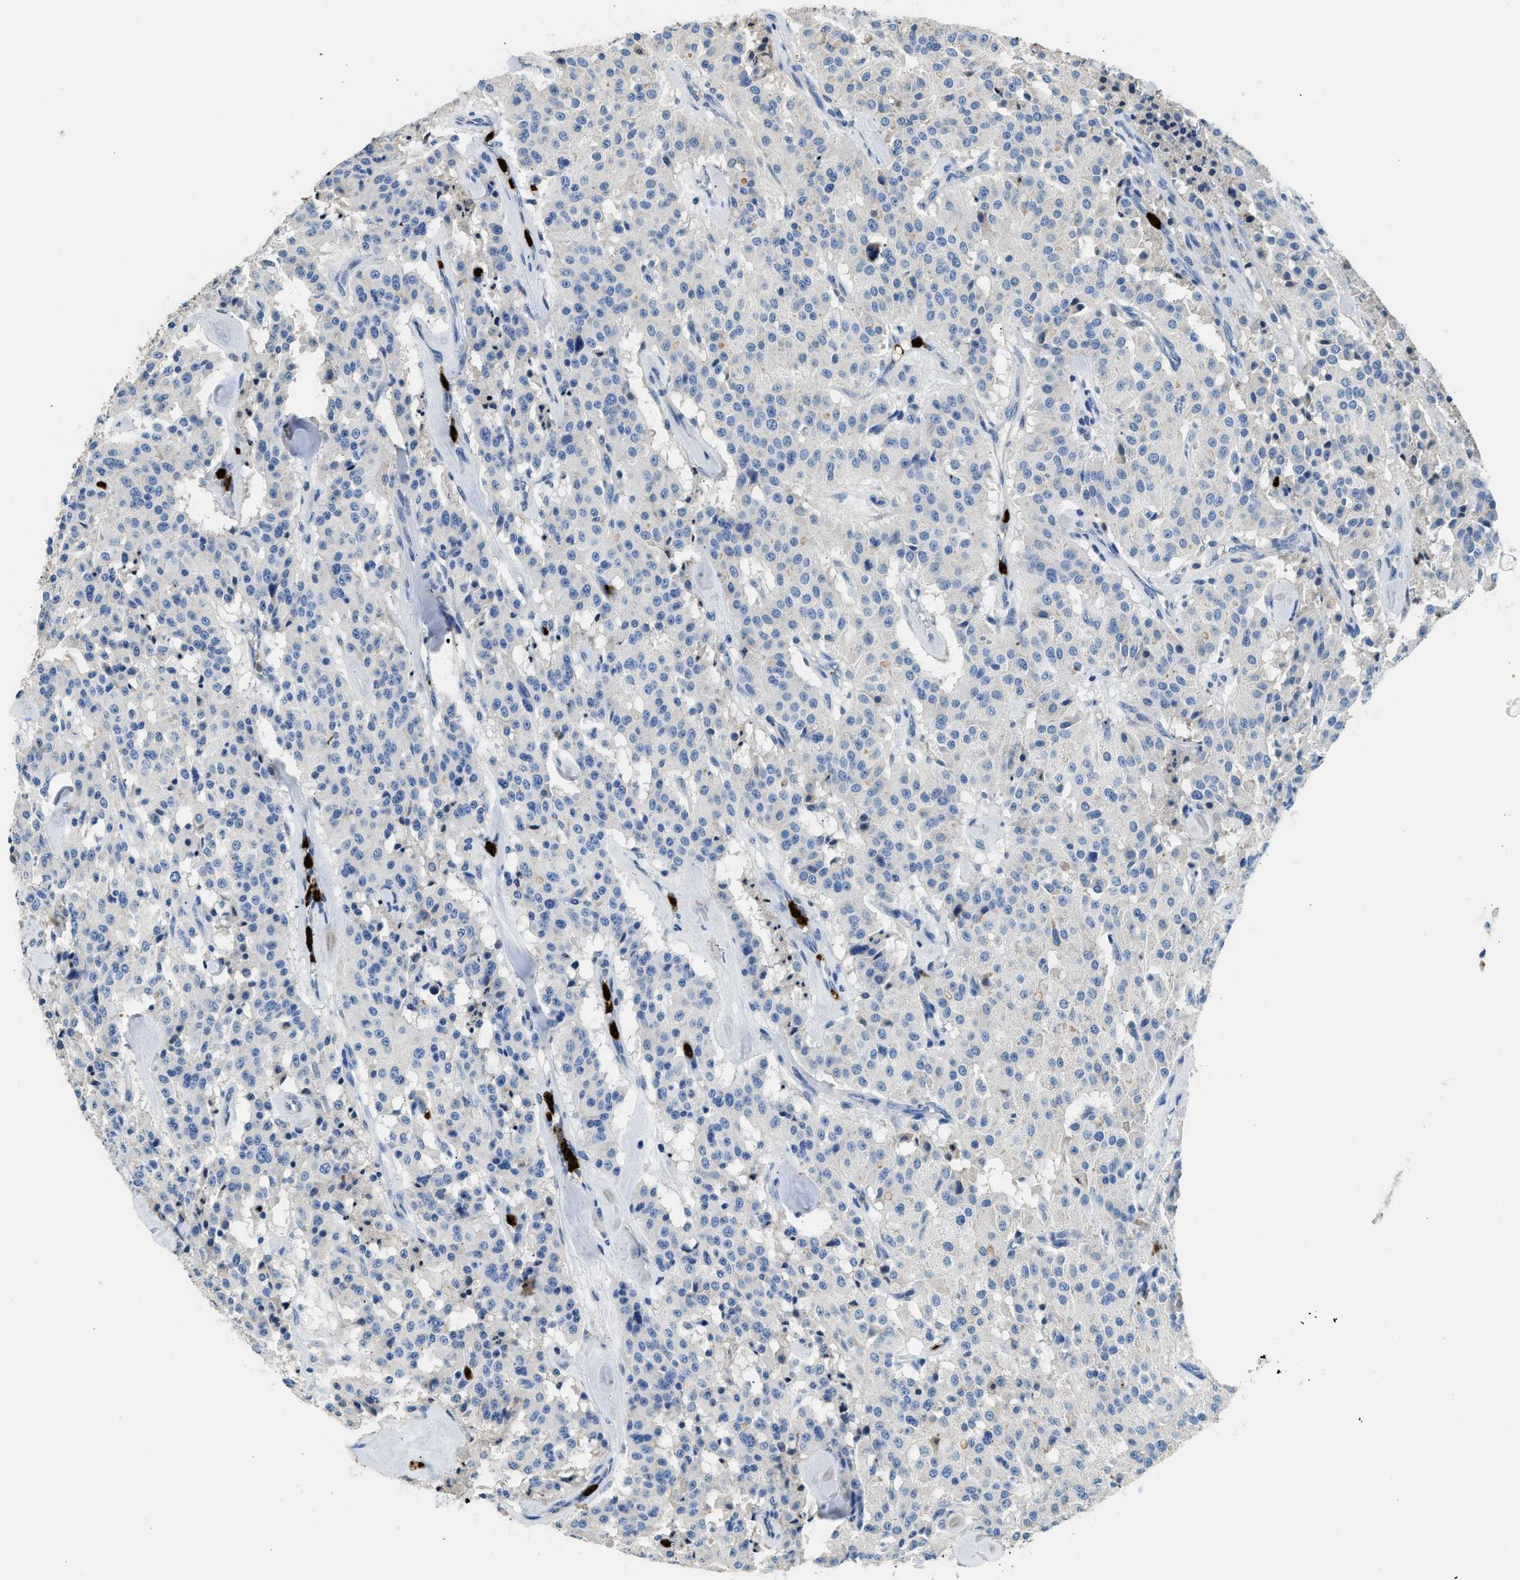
{"staining": {"intensity": "negative", "quantity": "none", "location": "none"}, "tissue": "carcinoid", "cell_type": "Tumor cells", "image_type": "cancer", "snomed": [{"axis": "morphology", "description": "Carcinoid, malignant, NOS"}, {"axis": "topography", "description": "Lung"}], "caption": "IHC histopathology image of human malignant carcinoid stained for a protein (brown), which exhibits no positivity in tumor cells.", "gene": "ANXA3", "patient": {"sex": "male", "age": 30}}